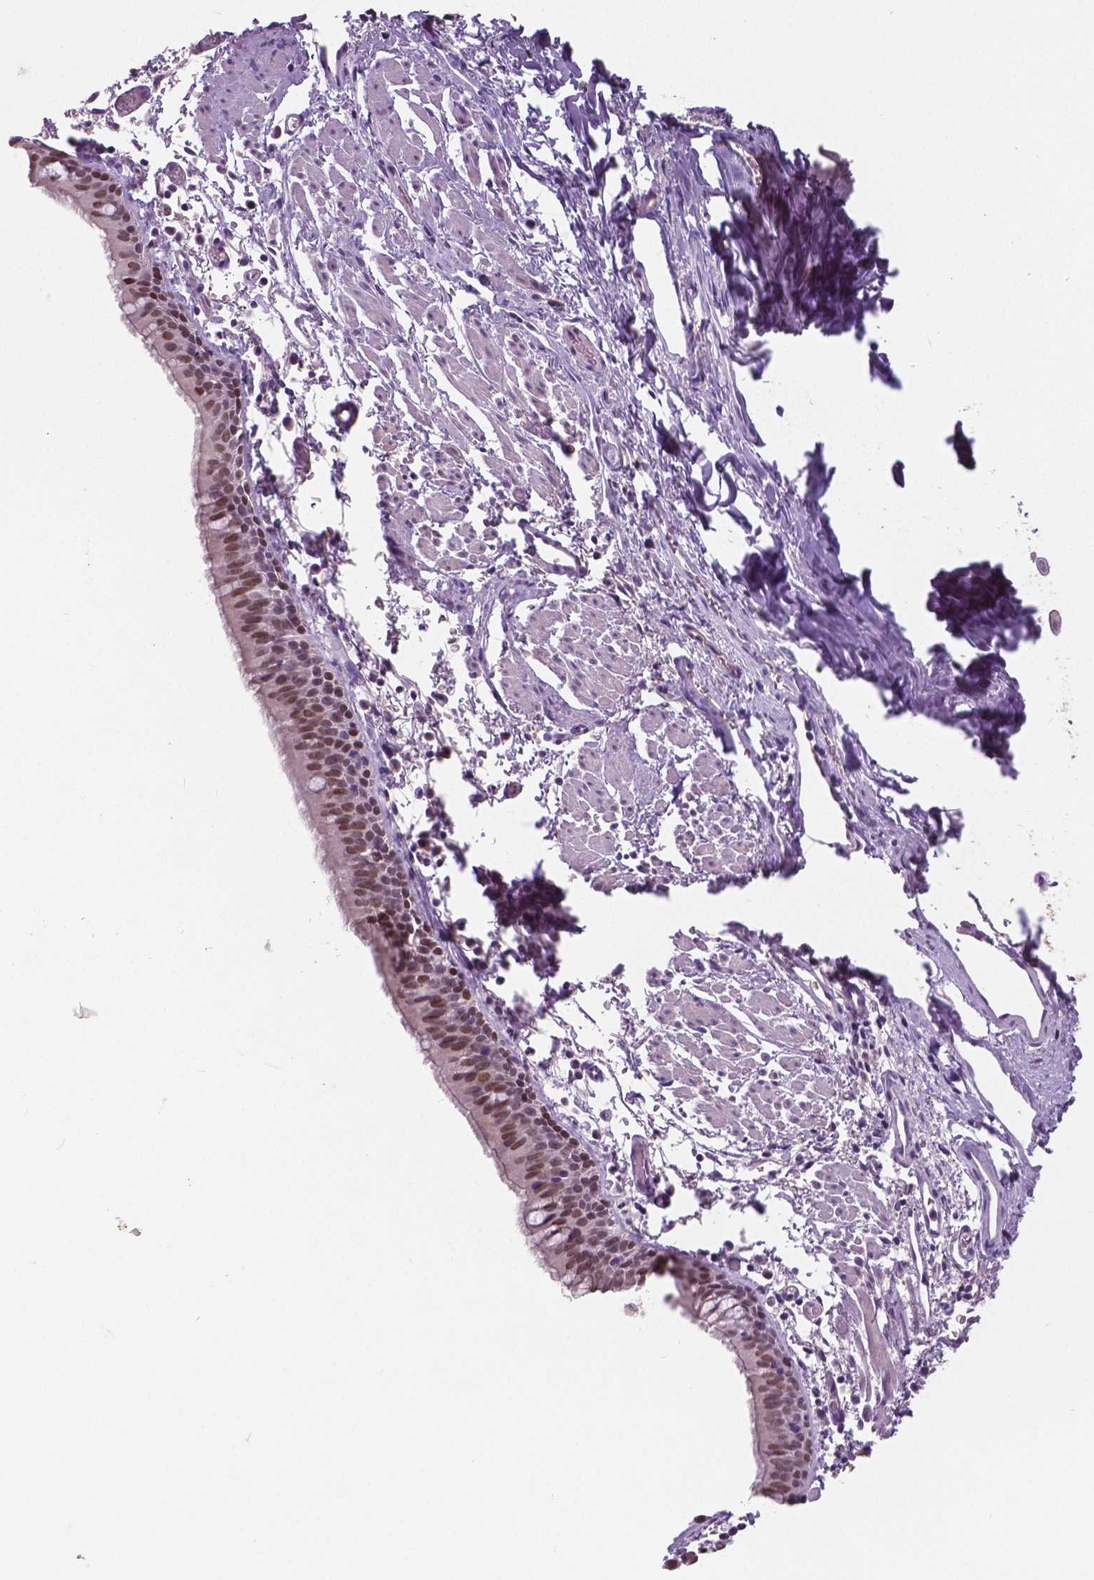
{"staining": {"intensity": "moderate", "quantity": "25%-75%", "location": "nuclear"}, "tissue": "bronchus", "cell_type": "Respiratory epithelial cells", "image_type": "normal", "snomed": [{"axis": "morphology", "description": "Normal tissue, NOS"}, {"axis": "morphology", "description": "Adenocarcinoma, NOS"}, {"axis": "topography", "description": "Bronchus"}], "caption": "Immunohistochemical staining of normal human bronchus reveals medium levels of moderate nuclear expression in approximately 25%-75% of respiratory epithelial cells.", "gene": "FOXA1", "patient": {"sex": "male", "age": 68}}